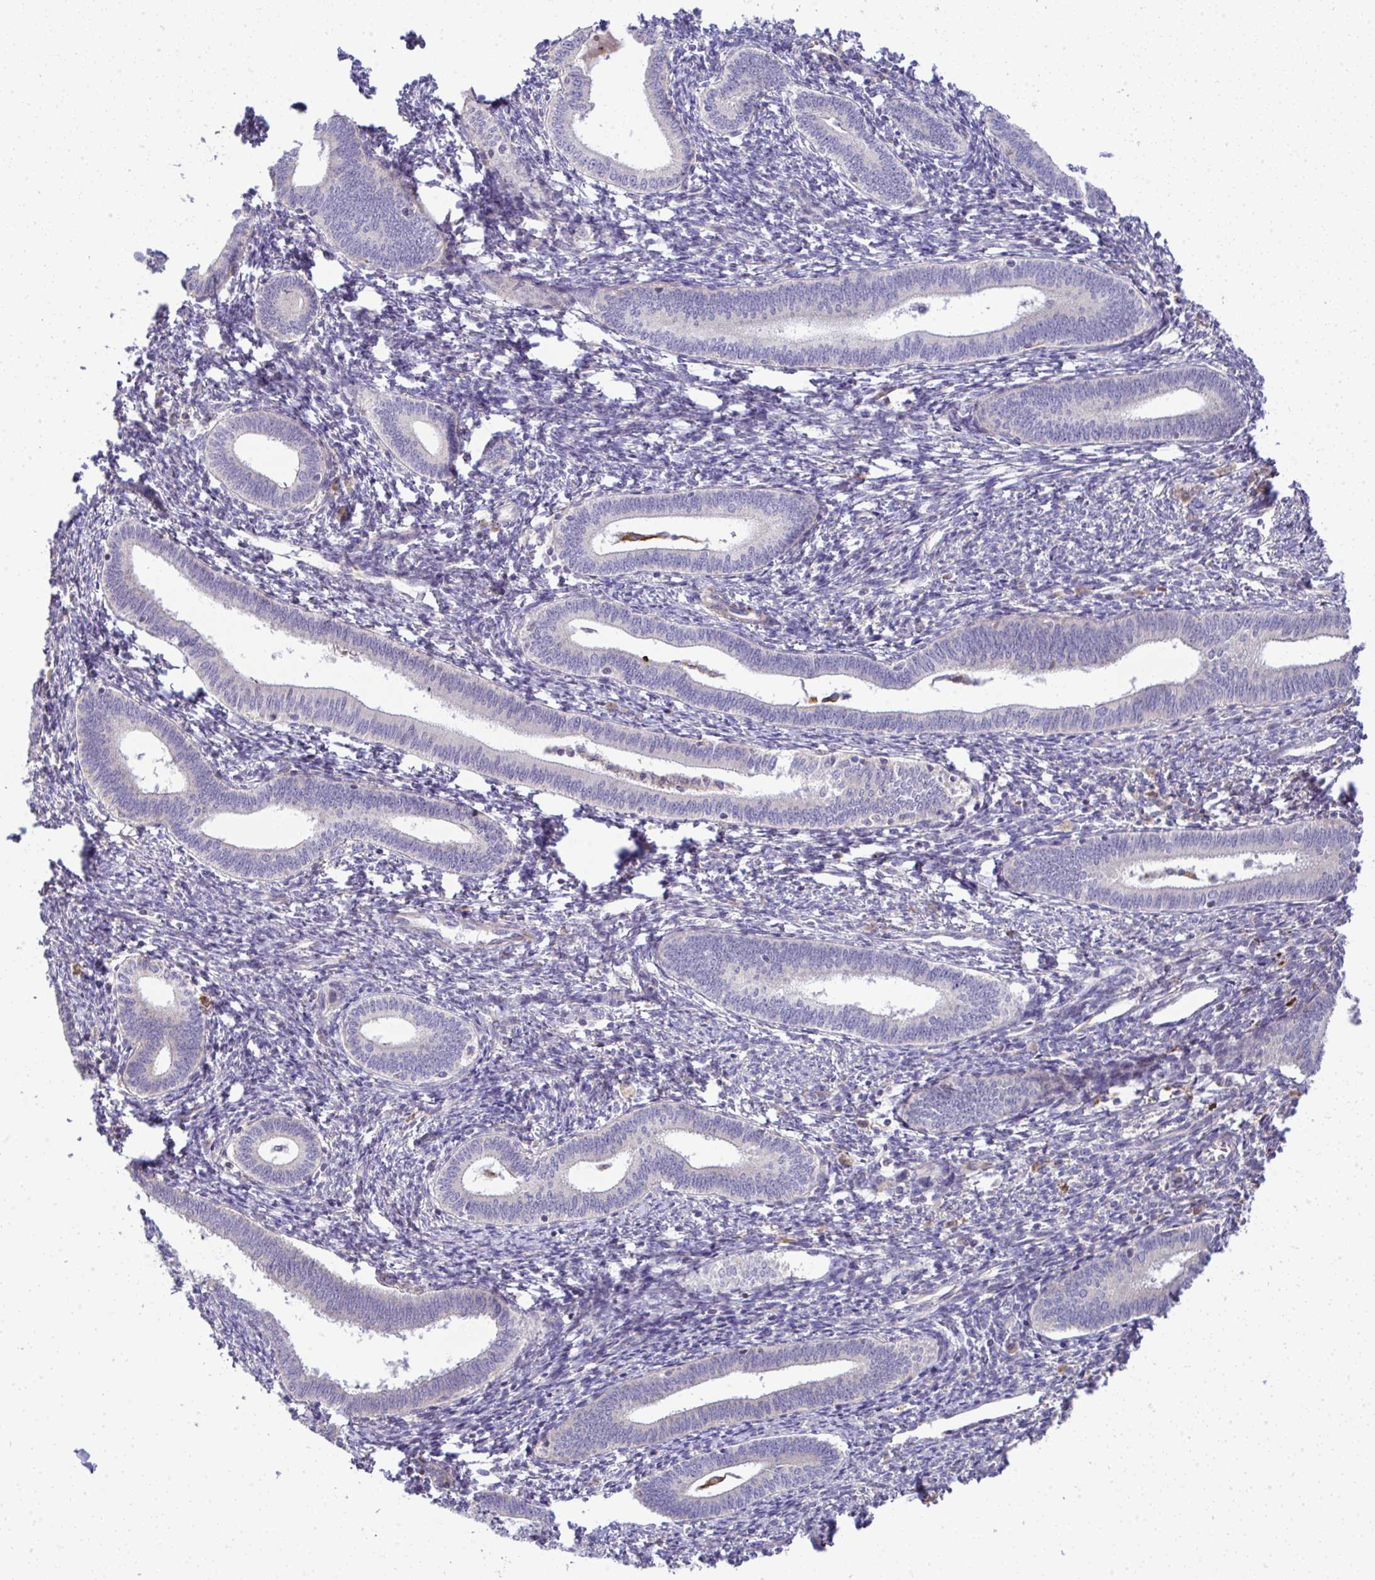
{"staining": {"intensity": "negative", "quantity": "none", "location": "none"}, "tissue": "endometrium", "cell_type": "Cells in endometrial stroma", "image_type": "normal", "snomed": [{"axis": "morphology", "description": "Normal tissue, NOS"}, {"axis": "topography", "description": "Endometrium"}], "caption": "DAB (3,3'-diaminobenzidine) immunohistochemical staining of unremarkable endometrium displays no significant staining in cells in endometrial stroma.", "gene": "GRID2", "patient": {"sex": "female", "age": 41}}